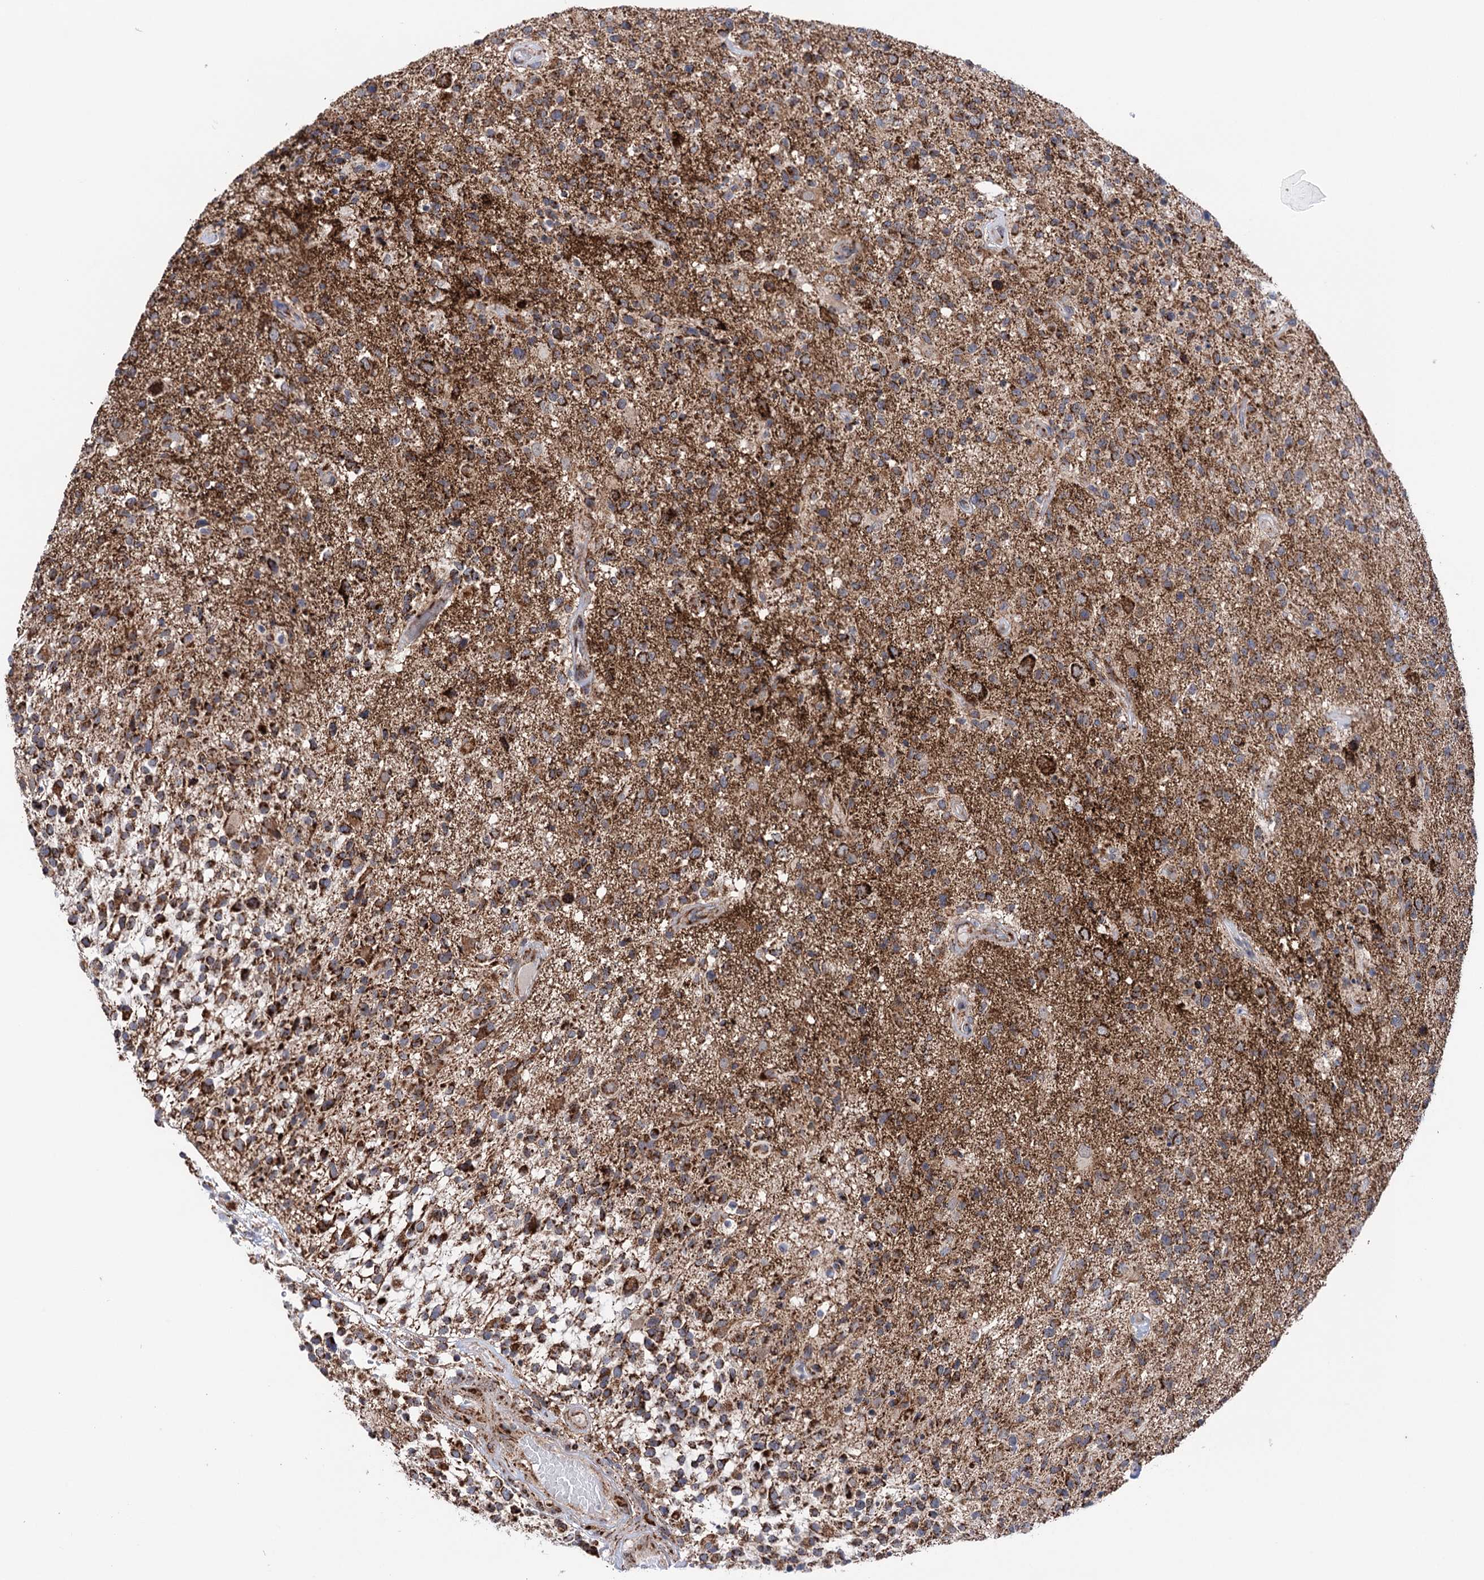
{"staining": {"intensity": "strong", "quantity": "25%-75%", "location": "cytoplasmic/membranous"}, "tissue": "glioma", "cell_type": "Tumor cells", "image_type": "cancer", "snomed": [{"axis": "morphology", "description": "Glioma, malignant, High grade"}, {"axis": "morphology", "description": "Glioblastoma, NOS"}, {"axis": "topography", "description": "Brain"}], "caption": "Tumor cells display high levels of strong cytoplasmic/membranous expression in about 25%-75% of cells in glioma. (IHC, brightfield microscopy, high magnification).", "gene": "SUCLA2", "patient": {"sex": "male", "age": 60}}